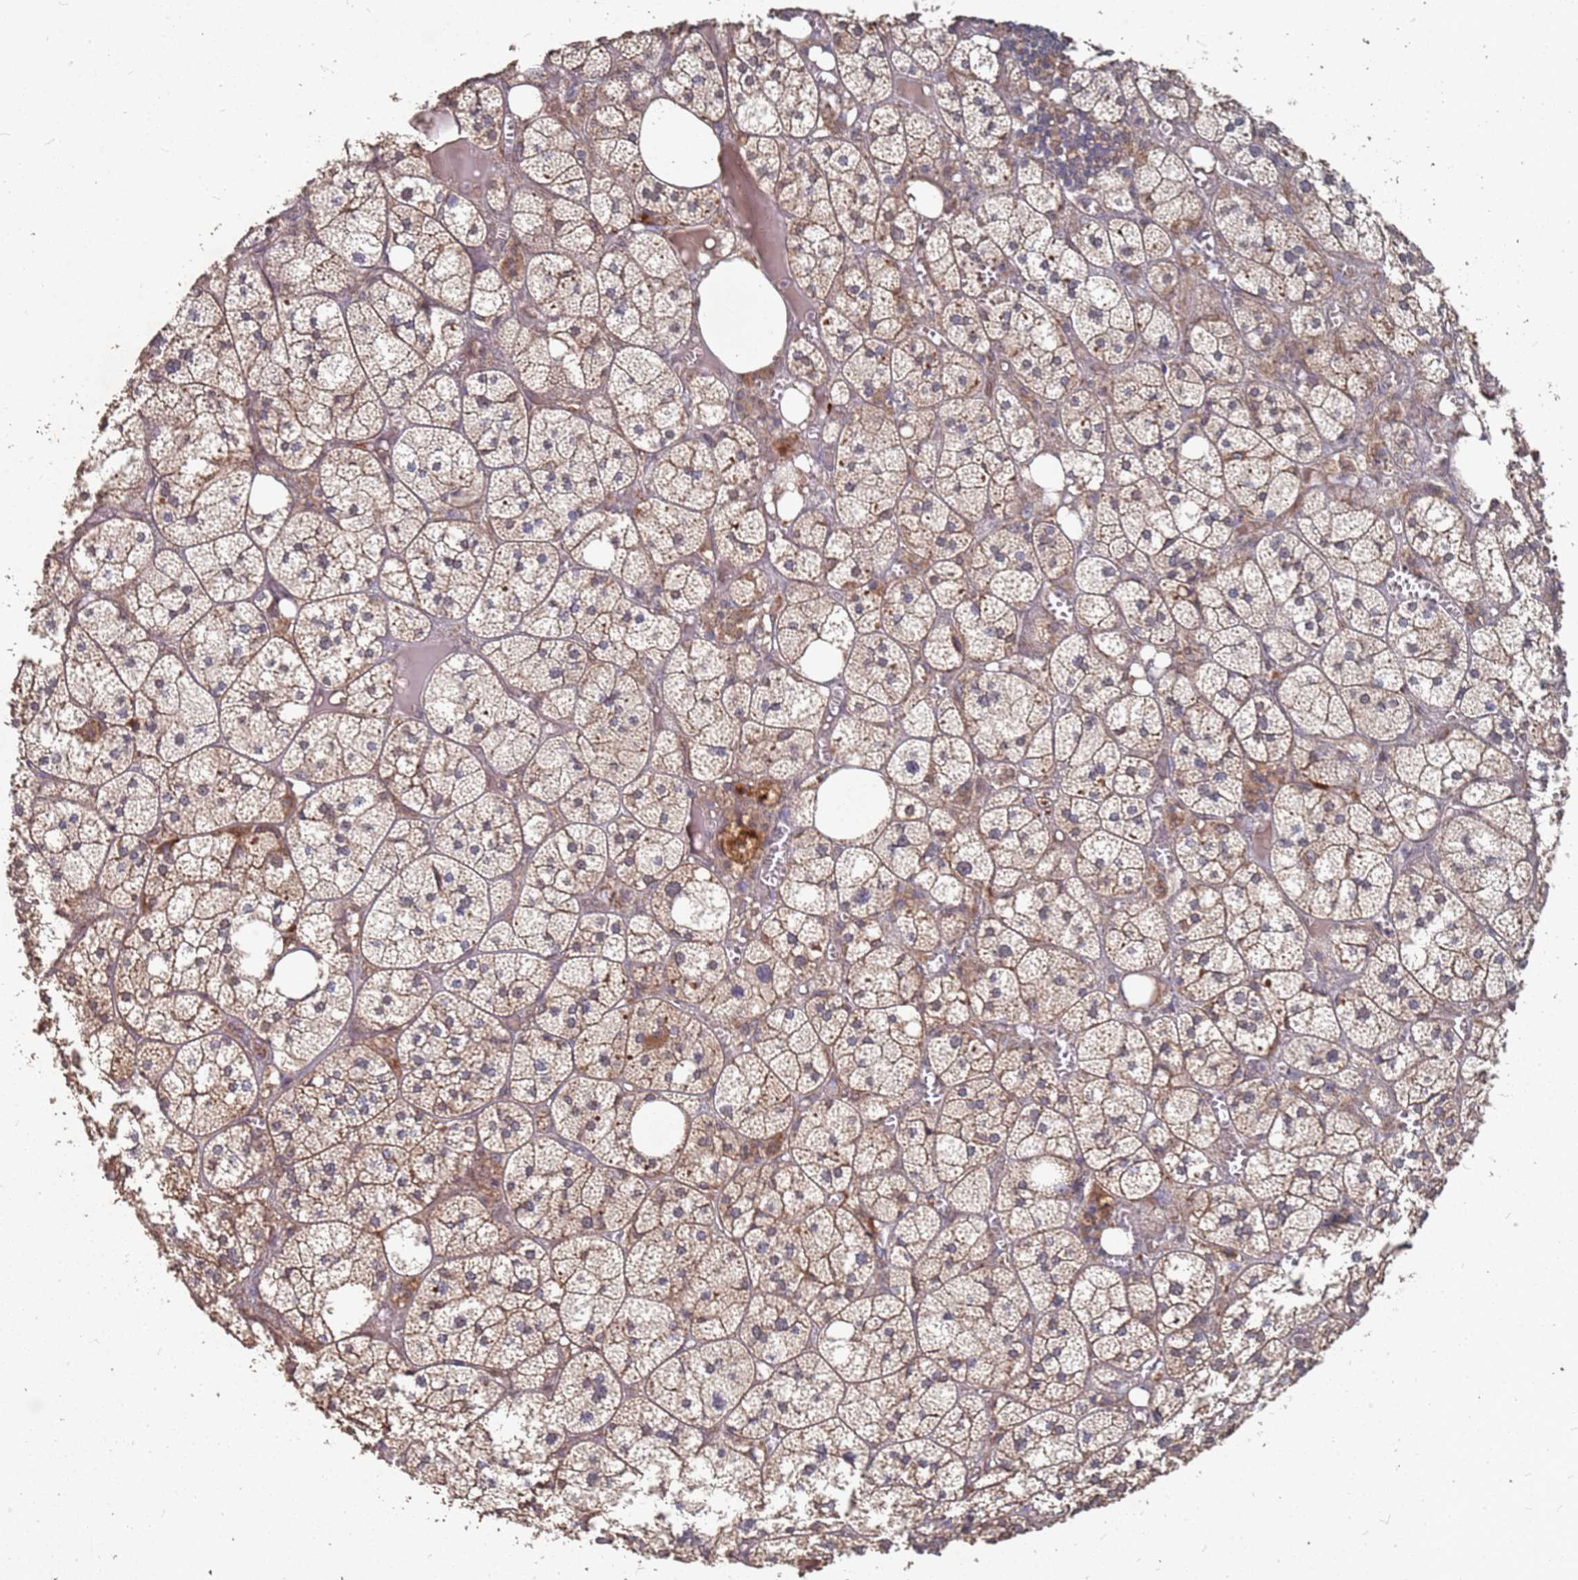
{"staining": {"intensity": "moderate", "quantity": ">75%", "location": "cytoplasmic/membranous"}, "tissue": "adrenal gland", "cell_type": "Glandular cells", "image_type": "normal", "snomed": [{"axis": "morphology", "description": "Normal tissue, NOS"}, {"axis": "topography", "description": "Adrenal gland"}], "caption": "Human adrenal gland stained with a brown dye reveals moderate cytoplasmic/membranous positive expression in about >75% of glandular cells.", "gene": "PRORP", "patient": {"sex": "female", "age": 61}}